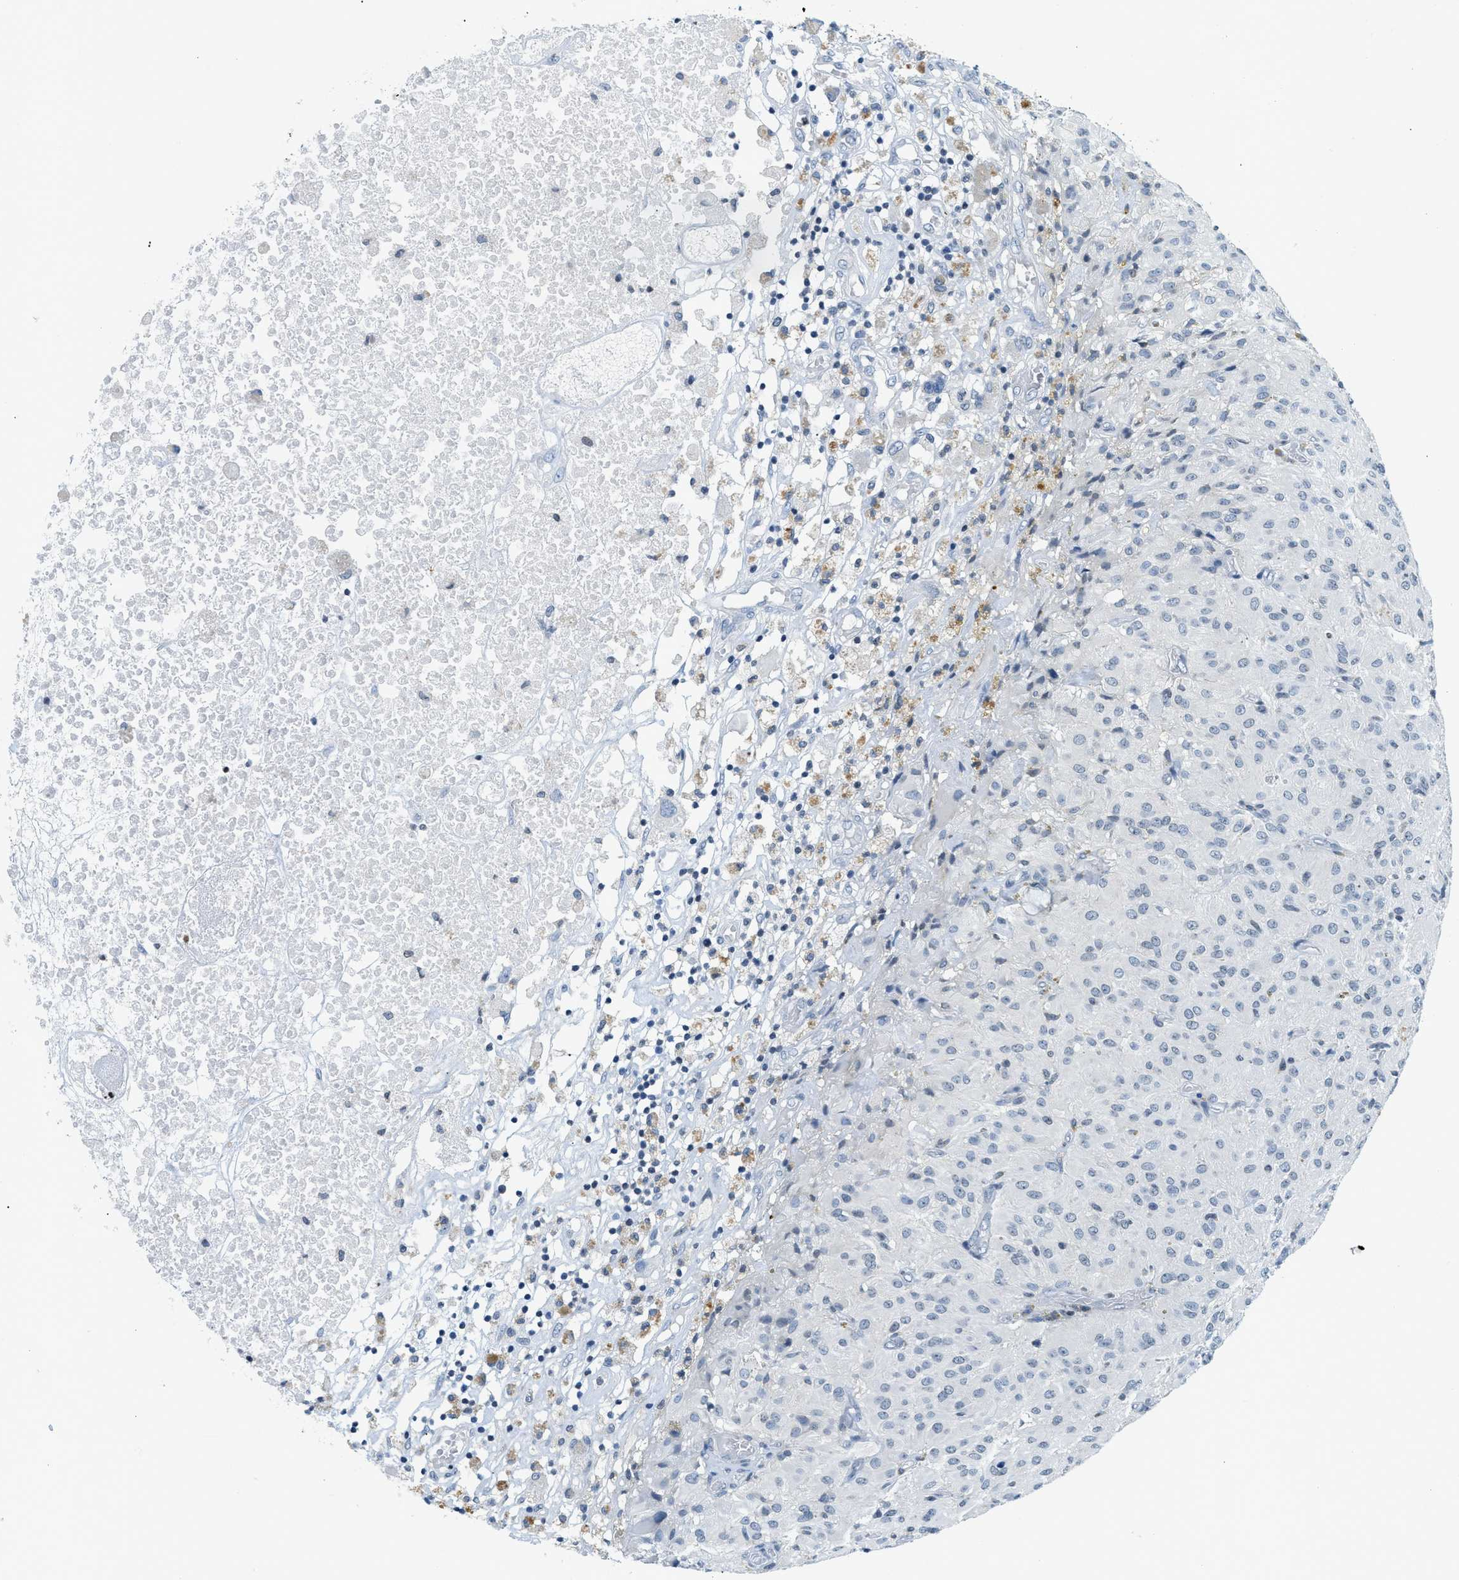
{"staining": {"intensity": "negative", "quantity": "none", "location": "none"}, "tissue": "glioma", "cell_type": "Tumor cells", "image_type": "cancer", "snomed": [{"axis": "morphology", "description": "Glioma, malignant, High grade"}, {"axis": "topography", "description": "Brain"}], "caption": "Image shows no significant protein positivity in tumor cells of malignant high-grade glioma. Nuclei are stained in blue.", "gene": "UVRAG", "patient": {"sex": "female", "age": 59}}